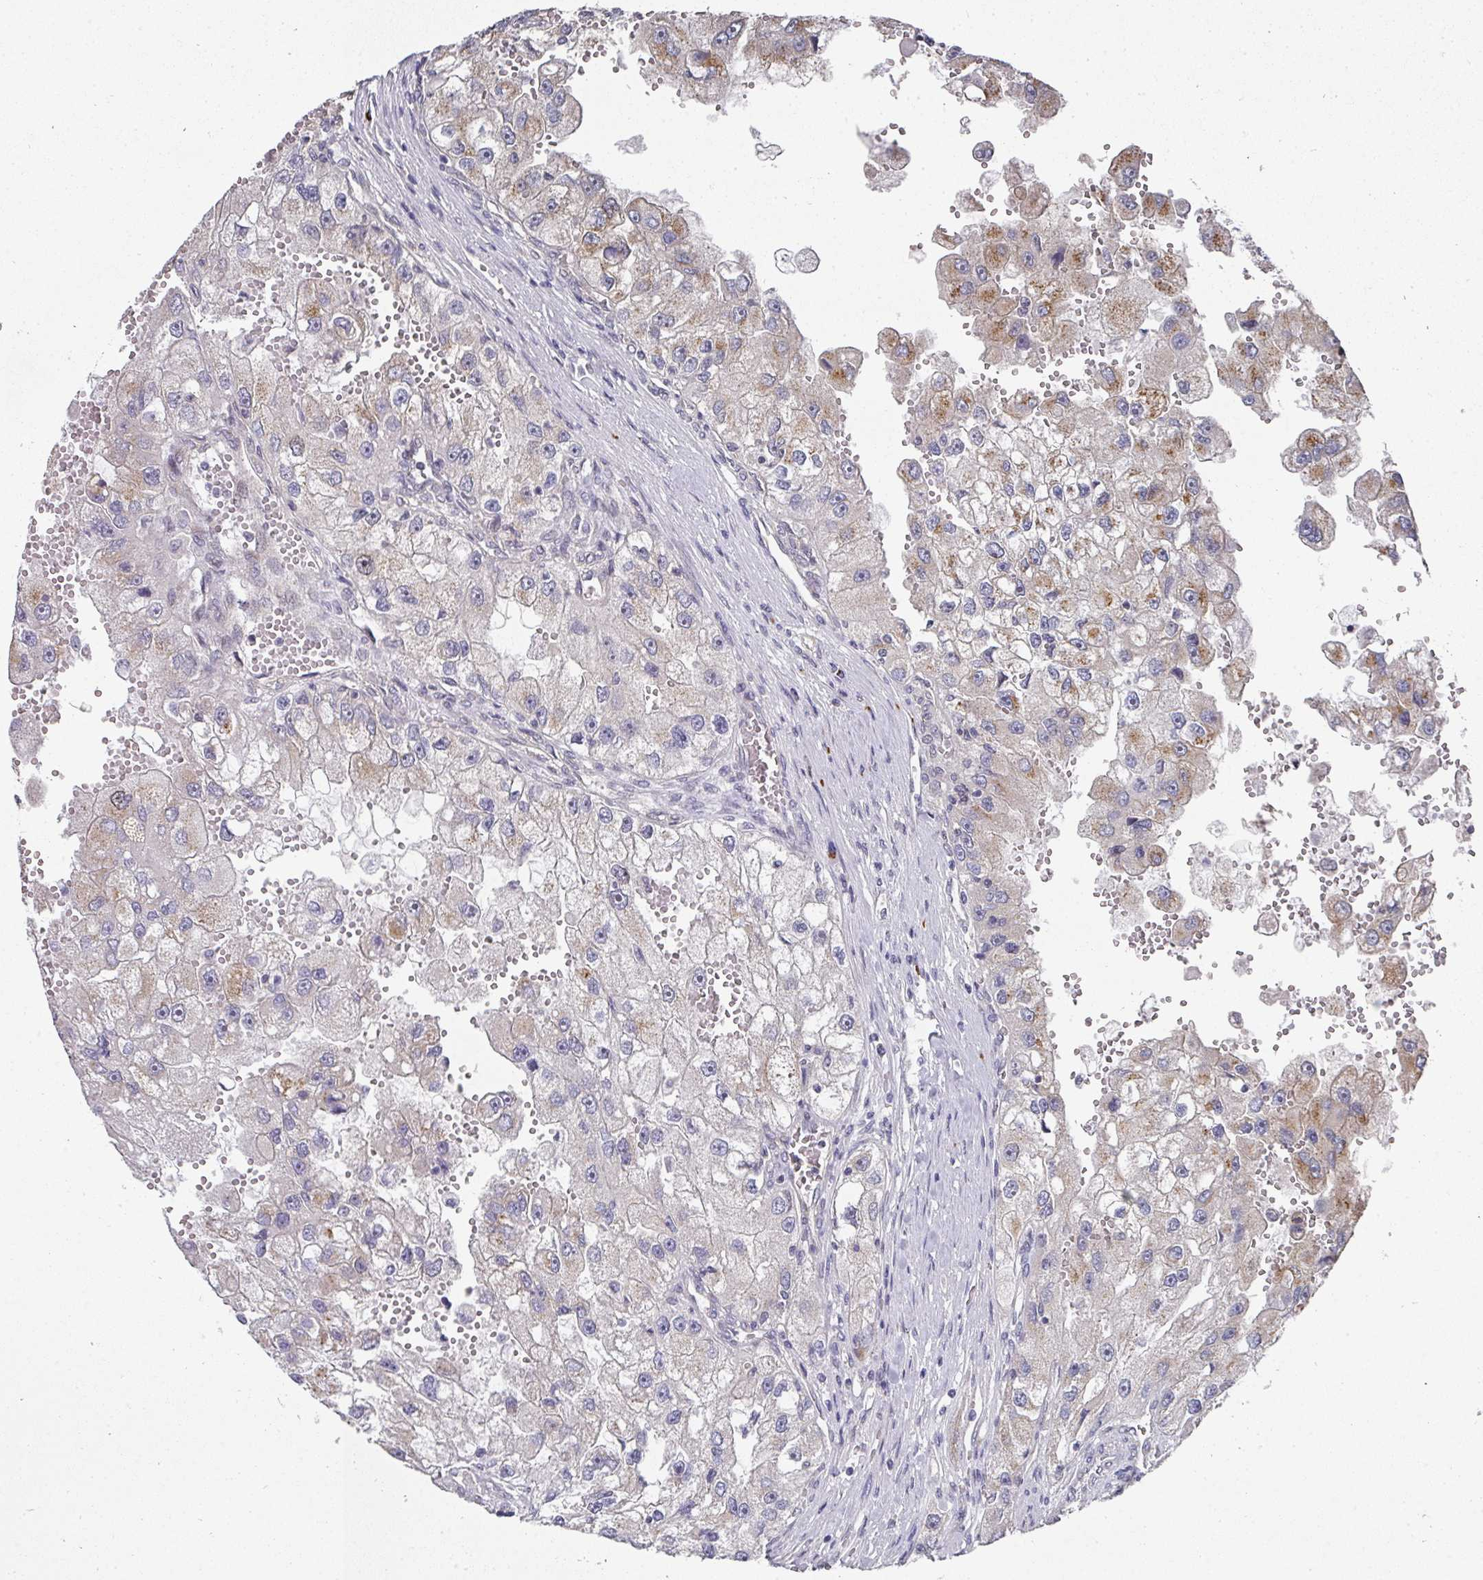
{"staining": {"intensity": "moderate", "quantity": "<25%", "location": "cytoplasmic/membranous"}, "tissue": "renal cancer", "cell_type": "Tumor cells", "image_type": "cancer", "snomed": [{"axis": "morphology", "description": "Adenocarcinoma, NOS"}, {"axis": "topography", "description": "Kidney"}], "caption": "Immunohistochemistry of human adenocarcinoma (renal) shows low levels of moderate cytoplasmic/membranous positivity in about <25% of tumor cells.", "gene": "C18orf25", "patient": {"sex": "male", "age": 63}}